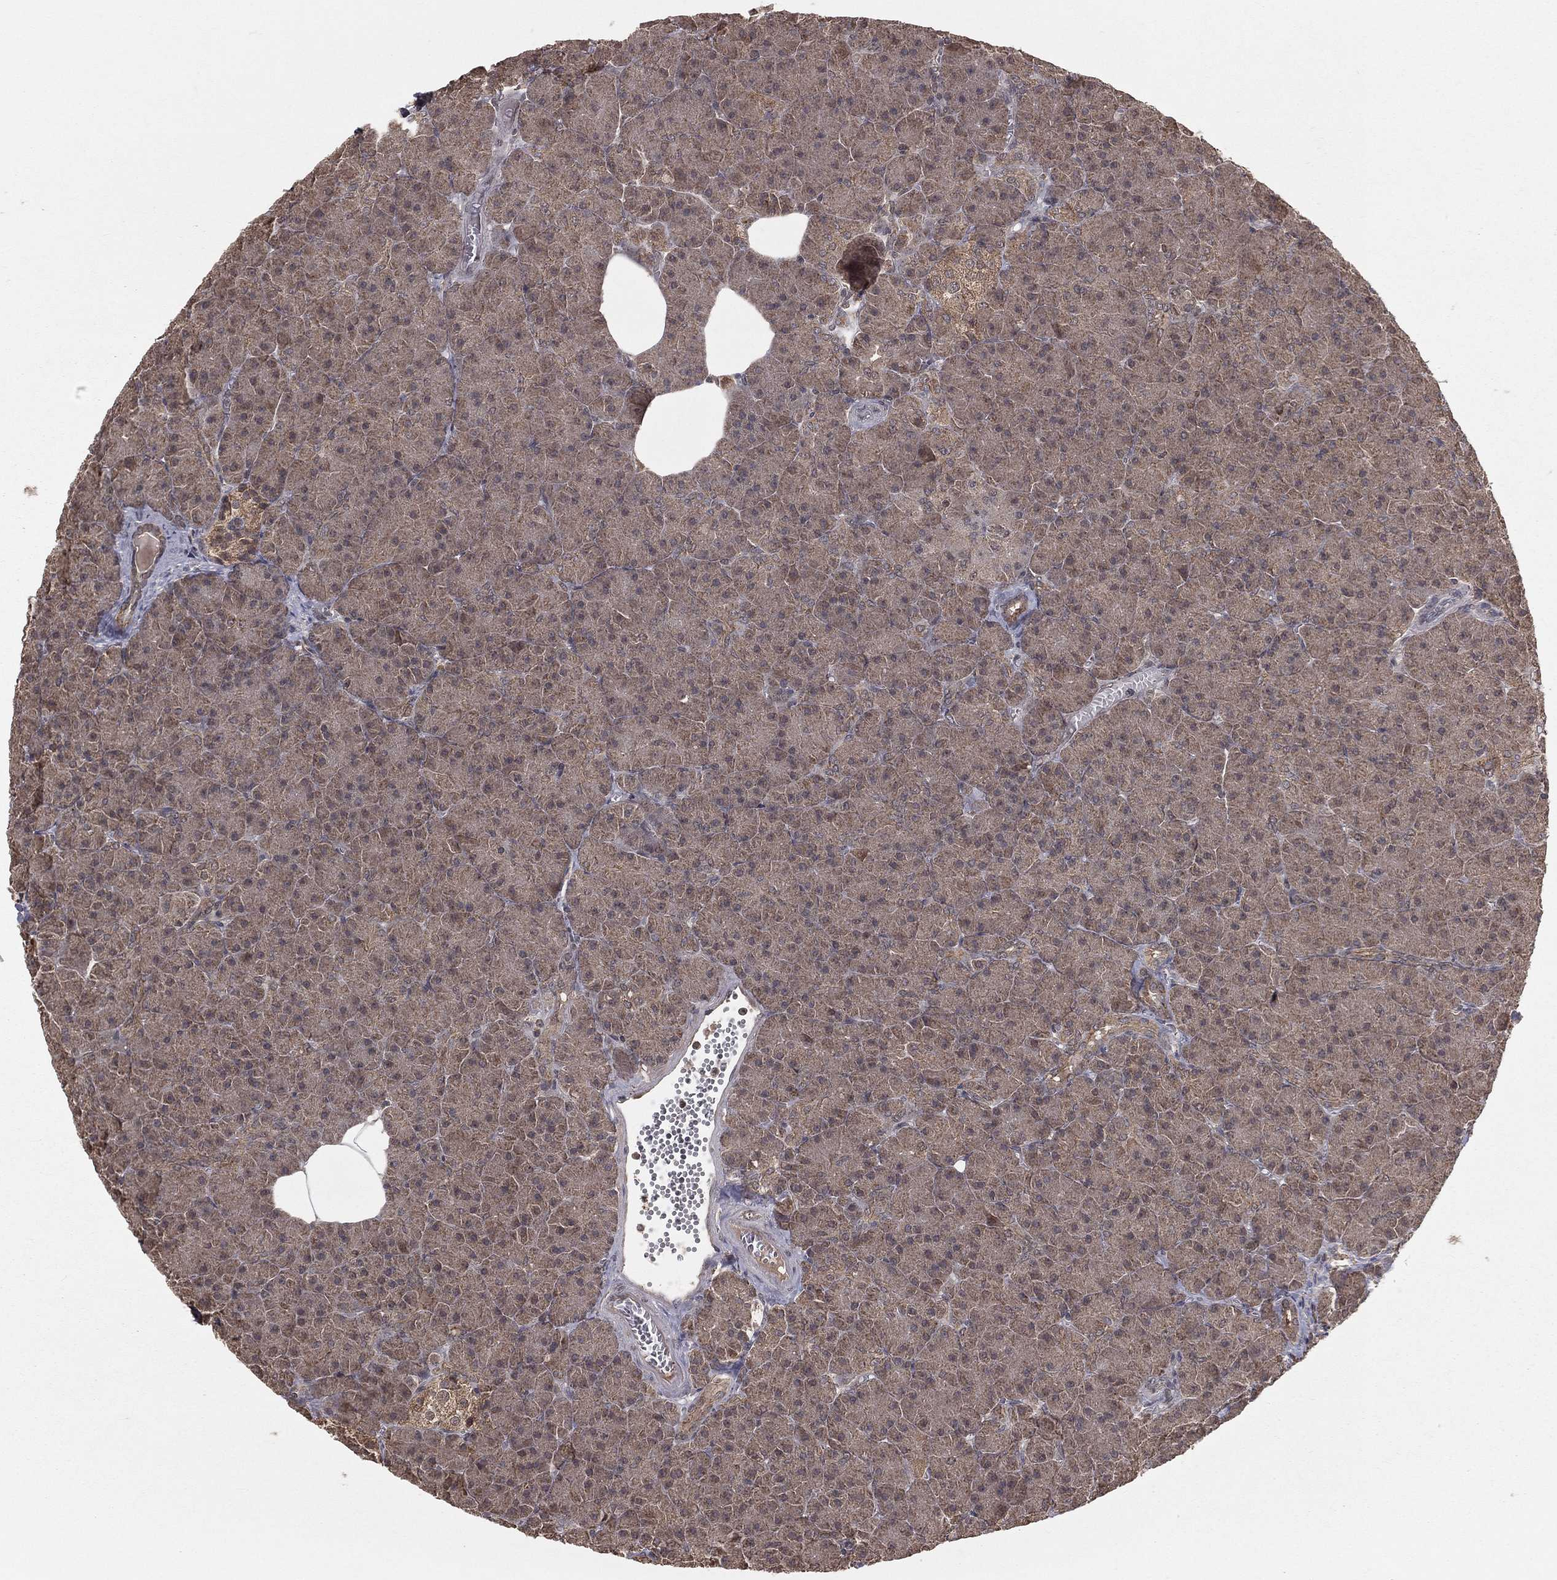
{"staining": {"intensity": "weak", "quantity": ">75%", "location": "cytoplasmic/membranous"}, "tissue": "pancreas", "cell_type": "Exocrine glandular cells", "image_type": "normal", "snomed": [{"axis": "morphology", "description": "Normal tissue, NOS"}, {"axis": "topography", "description": "Pancreas"}], "caption": "Weak cytoplasmic/membranous staining is identified in about >75% of exocrine glandular cells in benign pancreas. (Brightfield microscopy of DAB IHC at high magnification).", "gene": "ZDHHC15", "patient": {"sex": "male", "age": 61}}